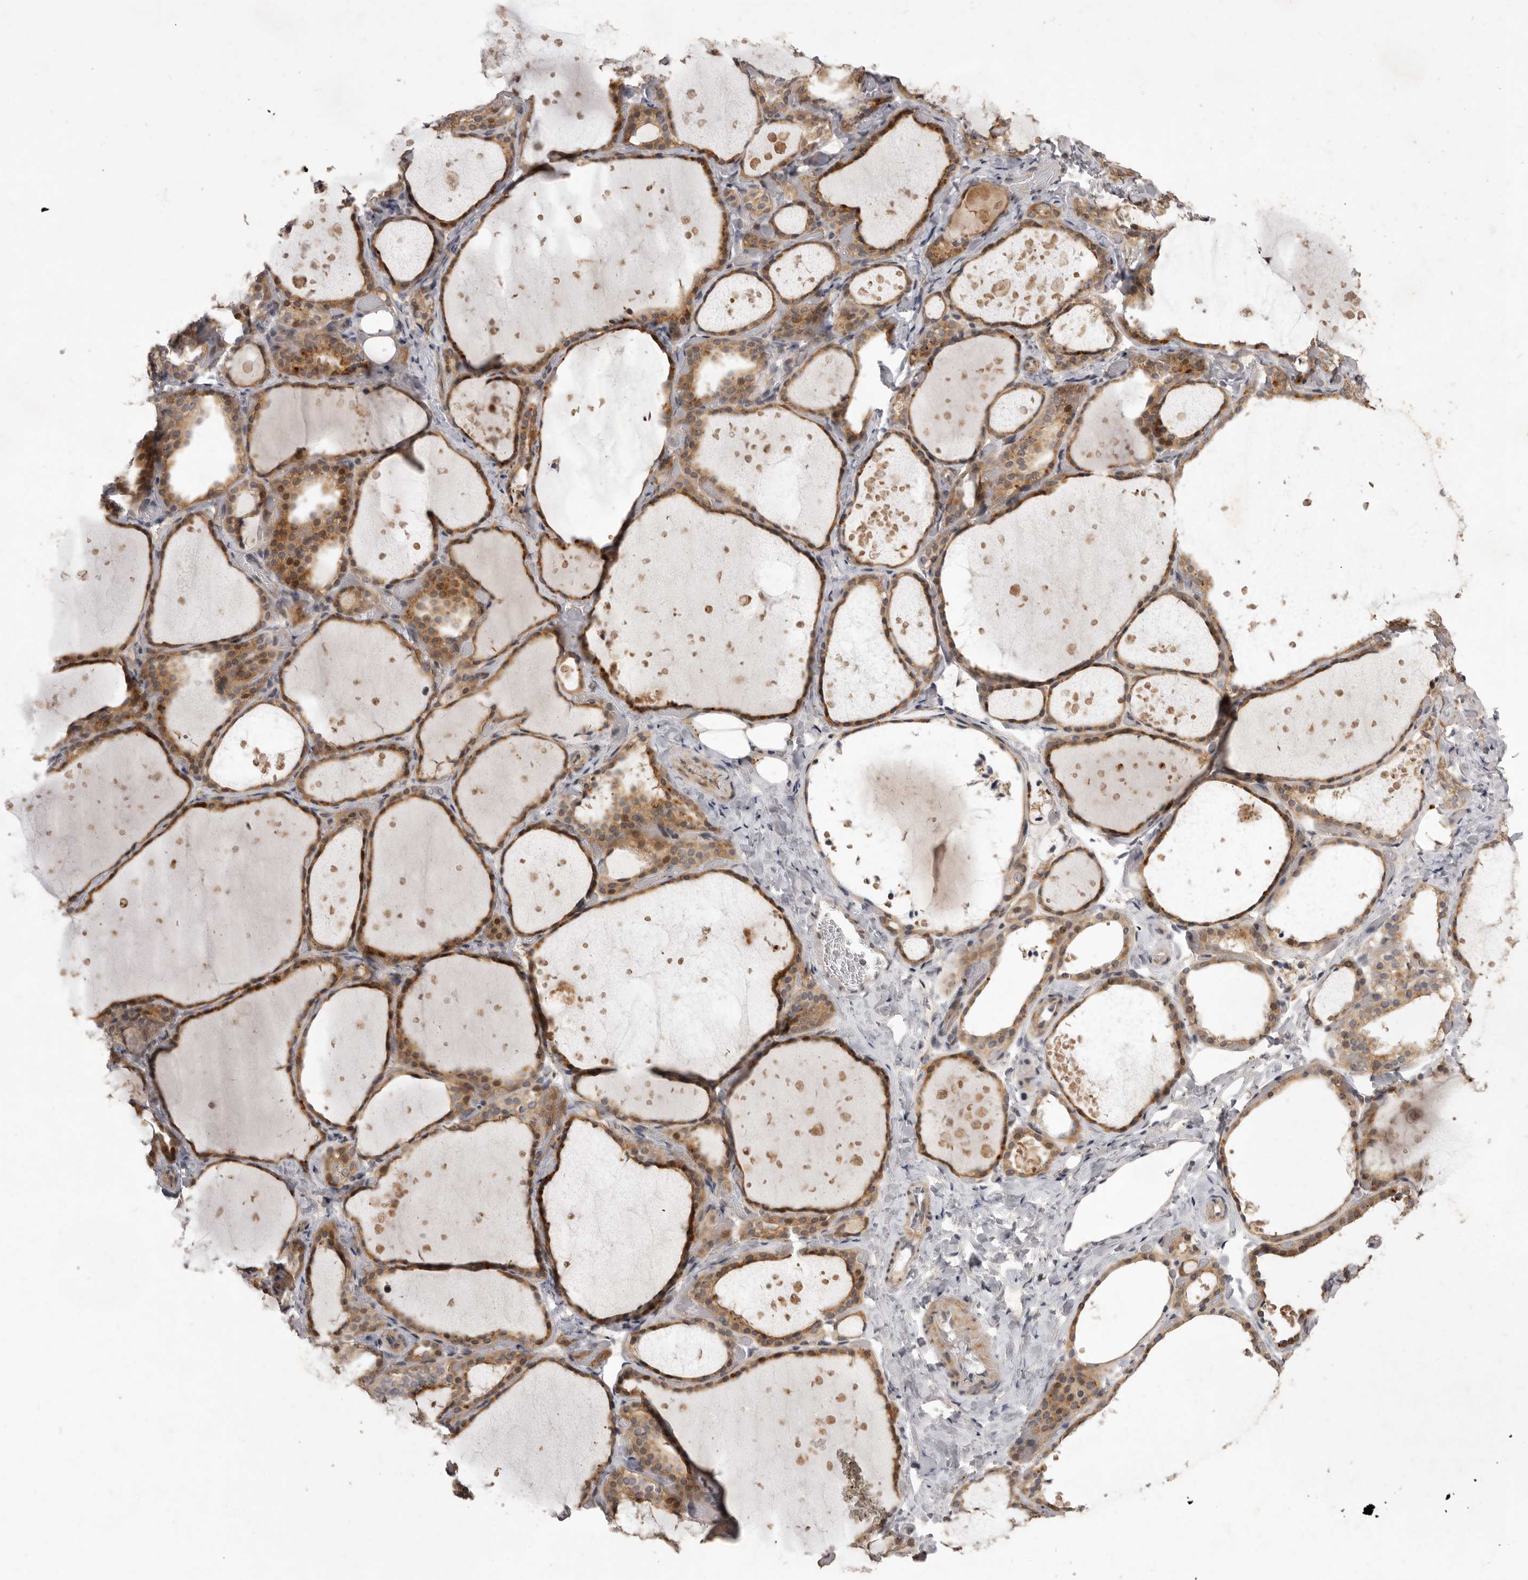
{"staining": {"intensity": "moderate", "quantity": ">75%", "location": "cytoplasmic/membranous"}, "tissue": "thyroid gland", "cell_type": "Glandular cells", "image_type": "normal", "snomed": [{"axis": "morphology", "description": "Normal tissue, NOS"}, {"axis": "topography", "description": "Thyroid gland"}], "caption": "Moderate cytoplasmic/membranous positivity is present in approximately >75% of glandular cells in benign thyroid gland. Immunohistochemistry stains the protein of interest in brown and the nuclei are stained blue.", "gene": "TBC1D8B", "patient": {"sex": "female", "age": 44}}